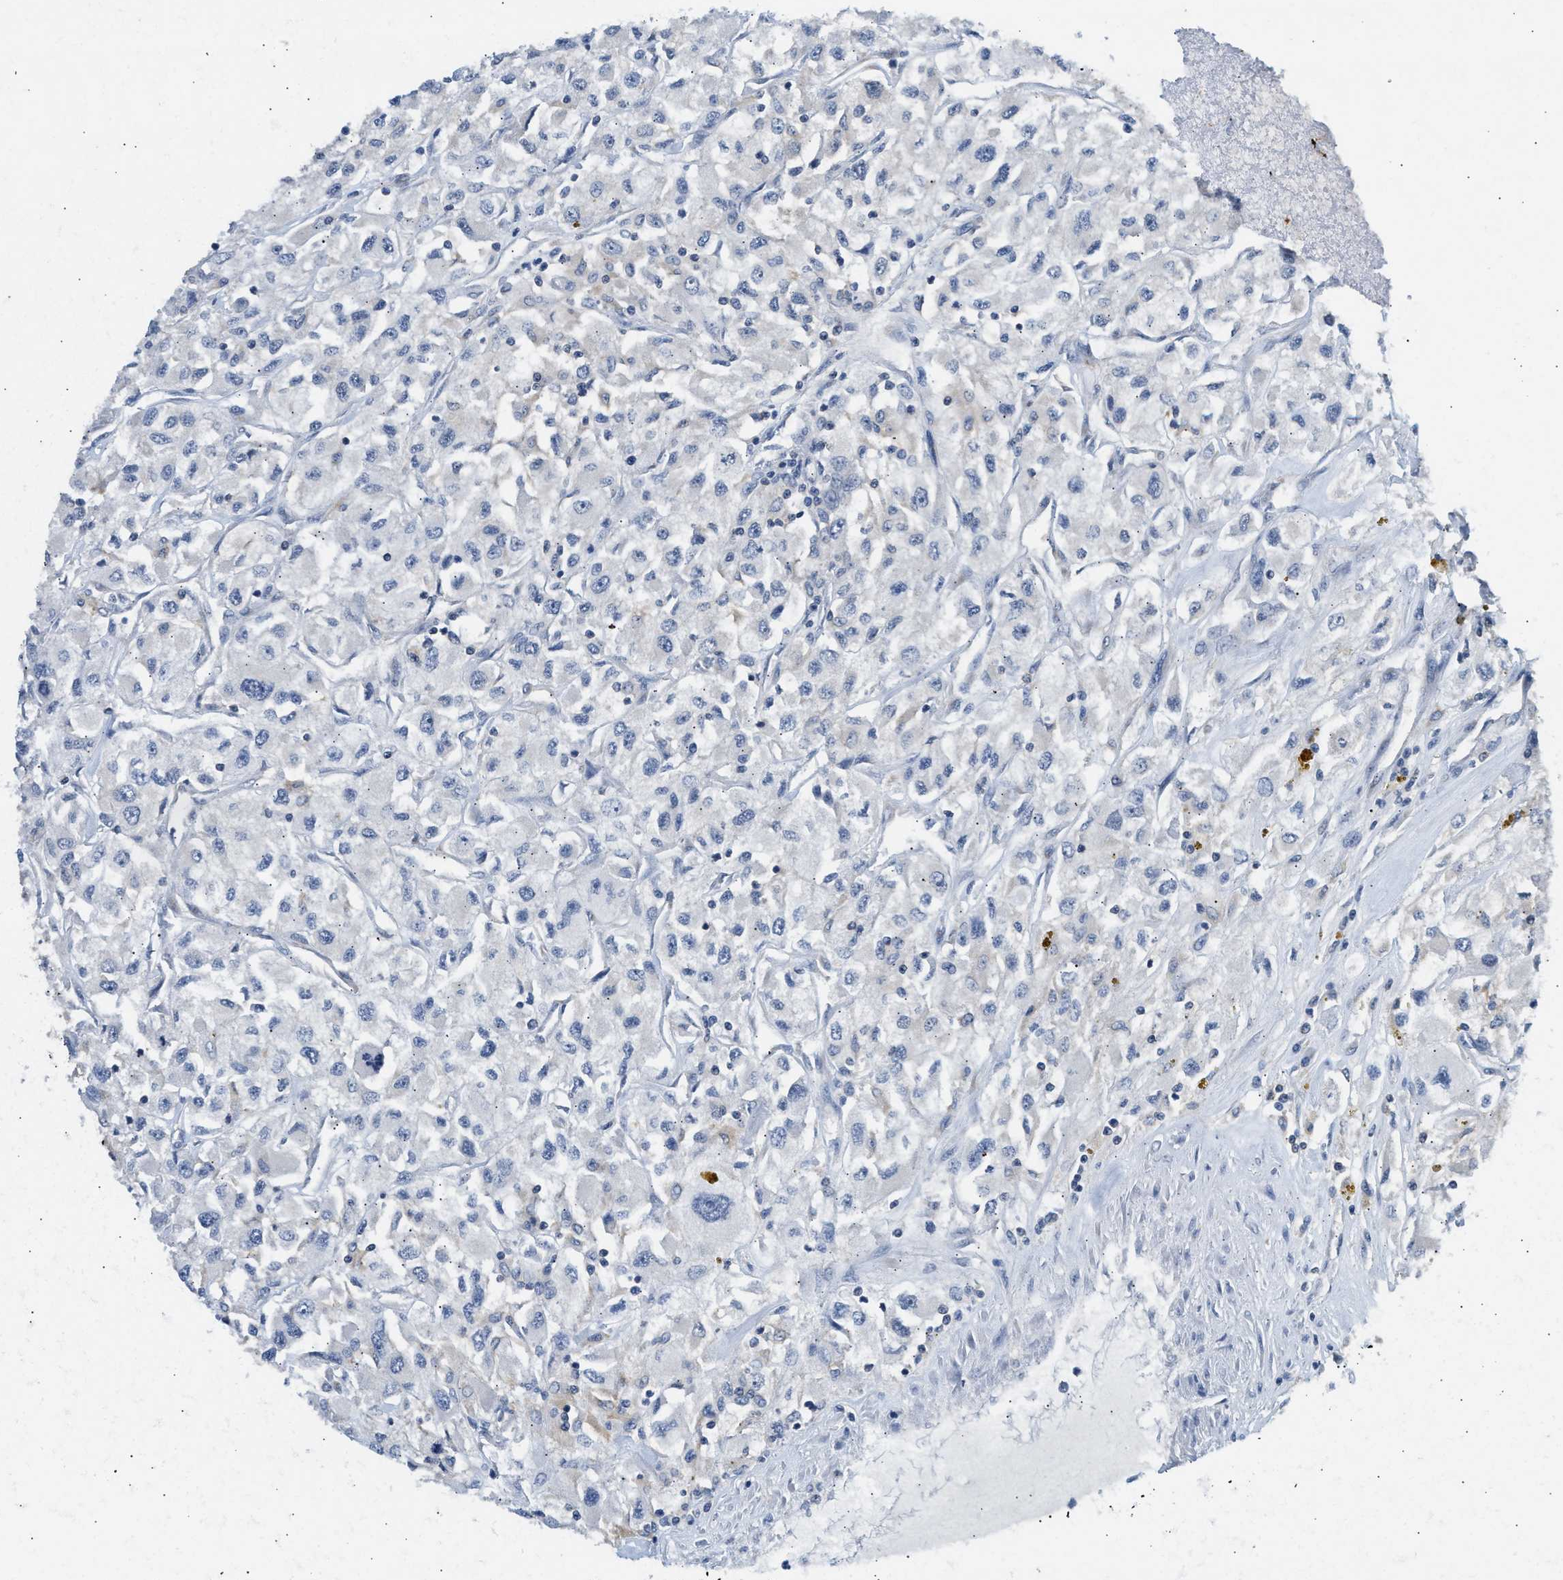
{"staining": {"intensity": "negative", "quantity": "none", "location": "none"}, "tissue": "renal cancer", "cell_type": "Tumor cells", "image_type": "cancer", "snomed": [{"axis": "morphology", "description": "Adenocarcinoma, NOS"}, {"axis": "topography", "description": "Kidney"}], "caption": "An immunohistochemistry (IHC) micrograph of renal adenocarcinoma is shown. There is no staining in tumor cells of renal adenocarcinoma. (DAB (3,3'-diaminobenzidine) IHC with hematoxylin counter stain).", "gene": "PPM1L", "patient": {"sex": "female", "age": 52}}